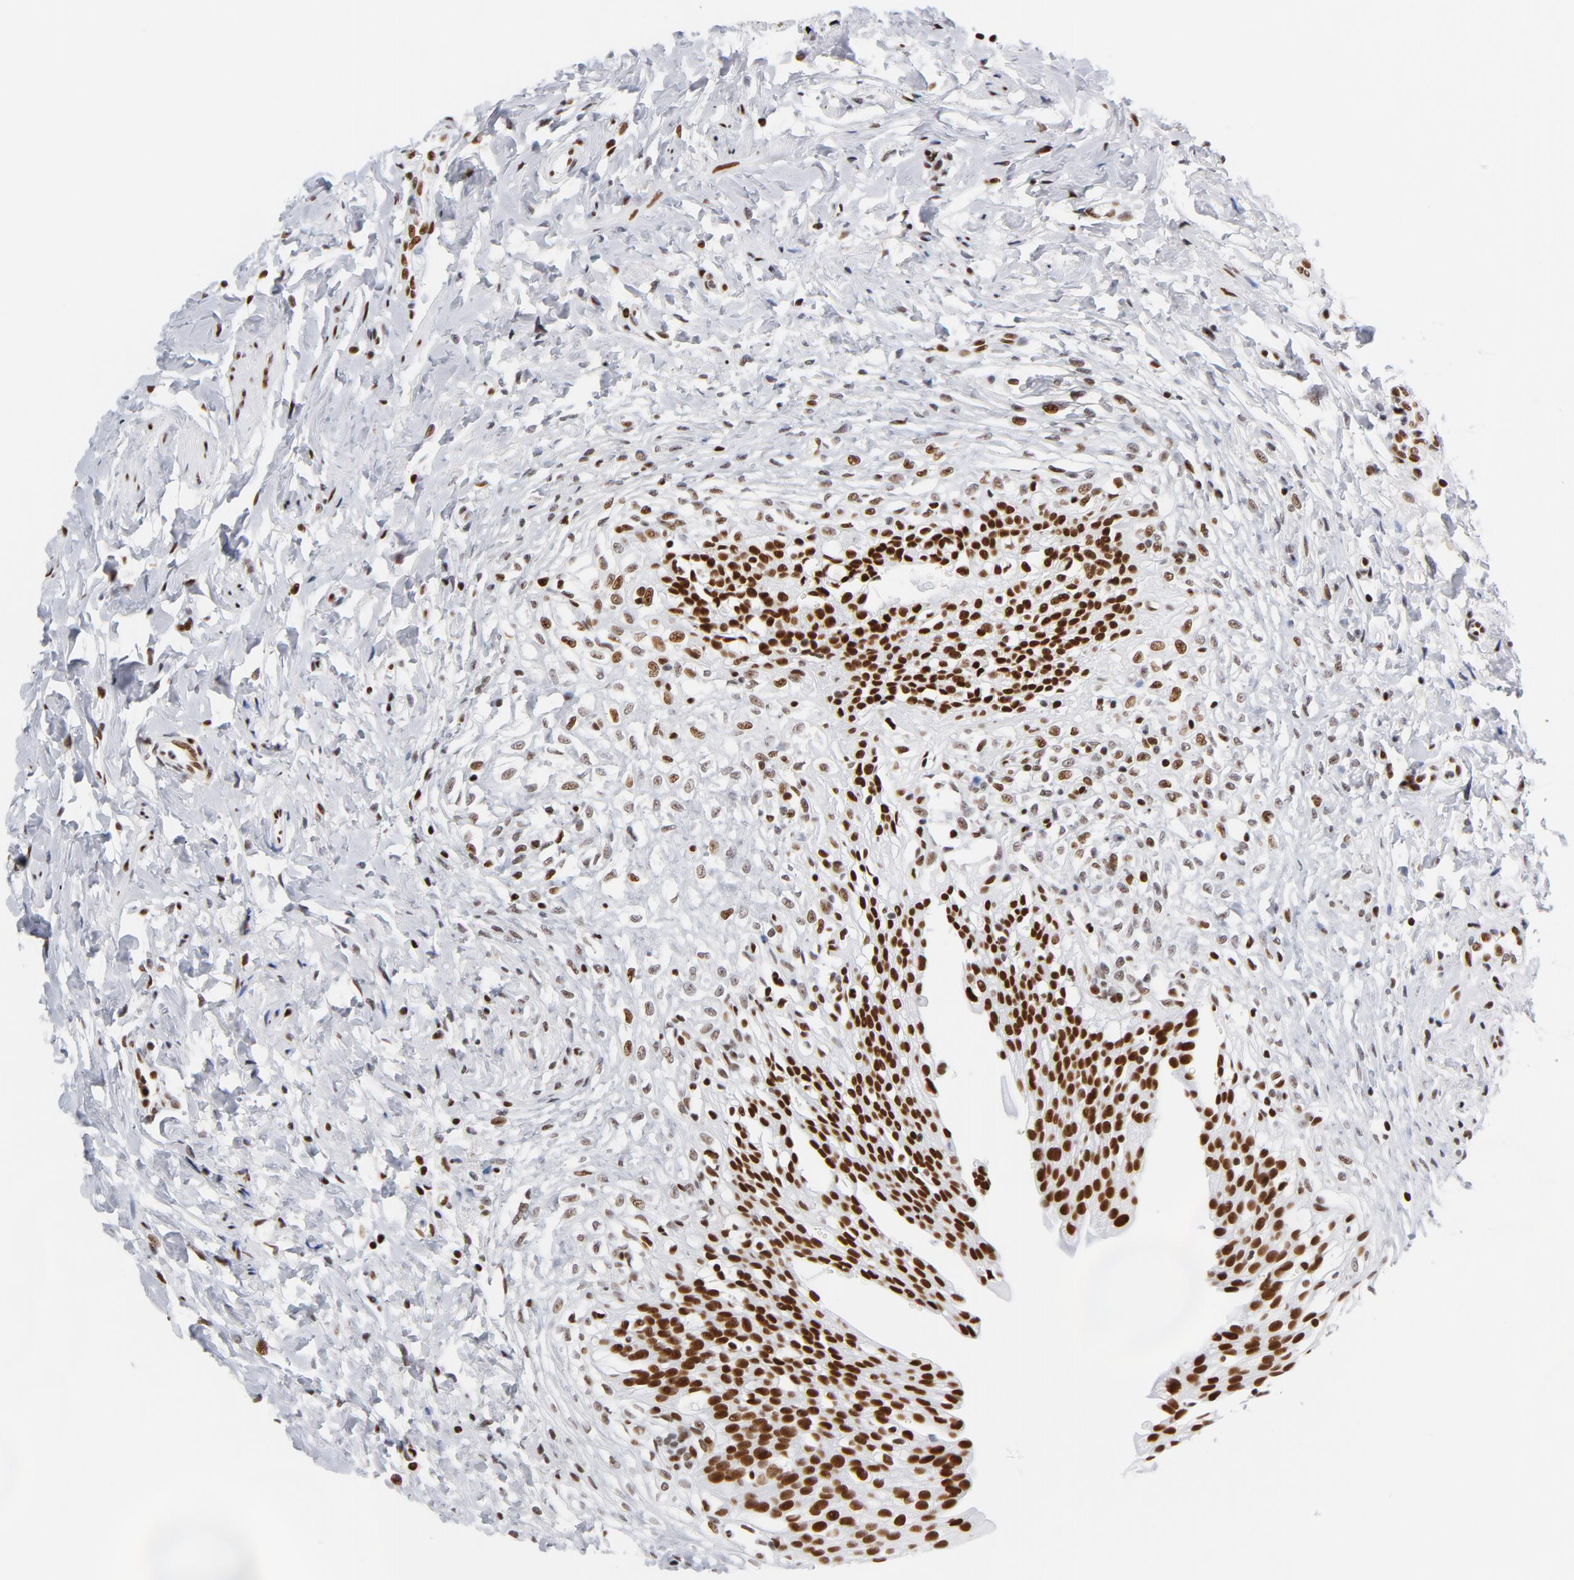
{"staining": {"intensity": "strong", "quantity": ">75%", "location": "nuclear"}, "tissue": "urinary bladder", "cell_type": "Urothelial cells", "image_type": "normal", "snomed": [{"axis": "morphology", "description": "Normal tissue, NOS"}, {"axis": "topography", "description": "Urinary bladder"}], "caption": "Immunohistochemistry (IHC) staining of unremarkable urinary bladder, which demonstrates high levels of strong nuclear staining in approximately >75% of urothelial cells indicating strong nuclear protein staining. The staining was performed using DAB (brown) for protein detection and nuclei were counterstained in hematoxylin (blue).", "gene": "XRCC5", "patient": {"sex": "female", "age": 80}}